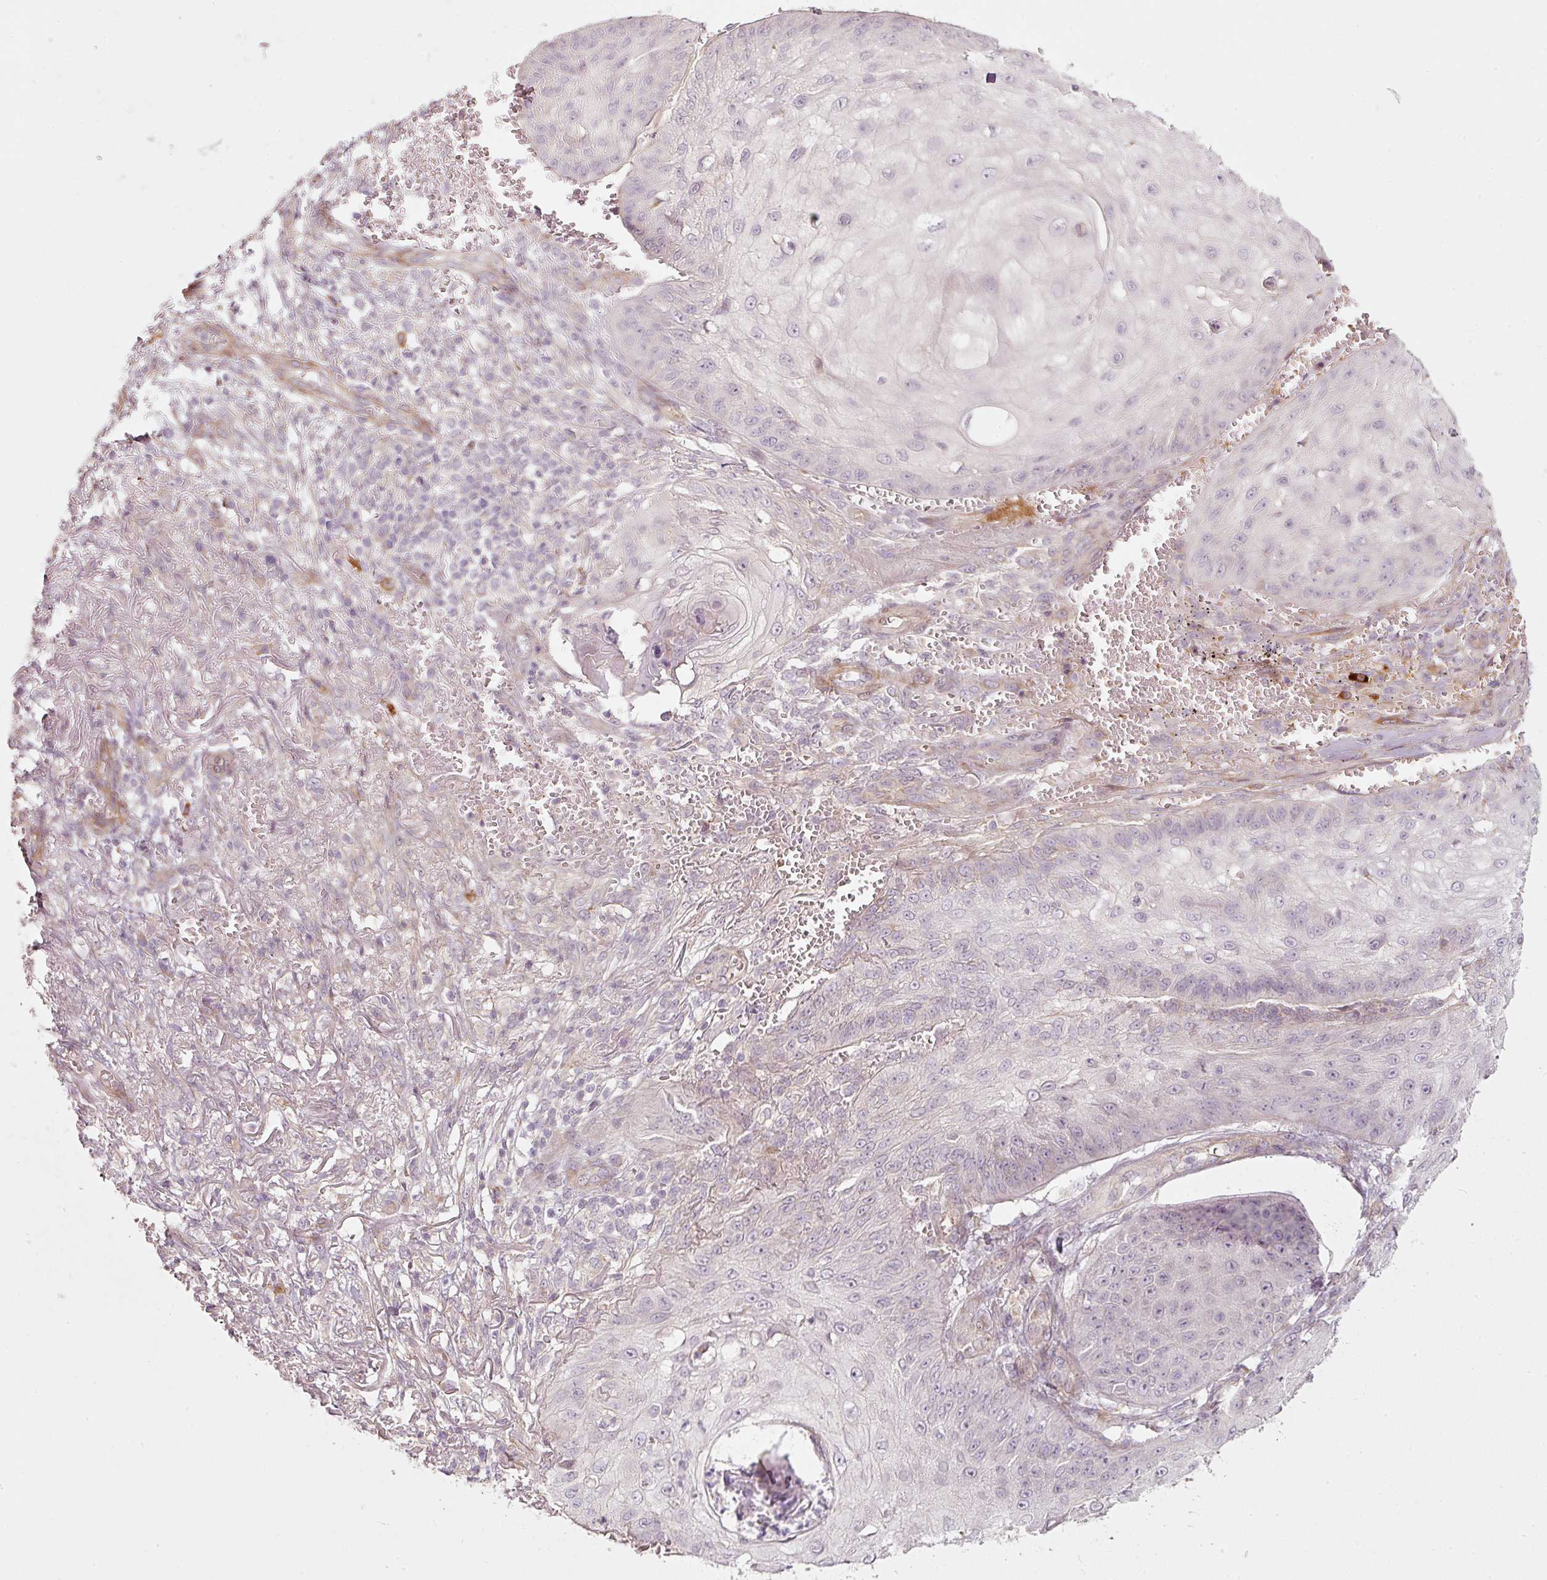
{"staining": {"intensity": "negative", "quantity": "none", "location": "none"}, "tissue": "skin cancer", "cell_type": "Tumor cells", "image_type": "cancer", "snomed": [{"axis": "morphology", "description": "Squamous cell carcinoma, NOS"}, {"axis": "topography", "description": "Skin"}], "caption": "Skin cancer stained for a protein using IHC shows no expression tumor cells.", "gene": "KCNQ1", "patient": {"sex": "male", "age": 70}}